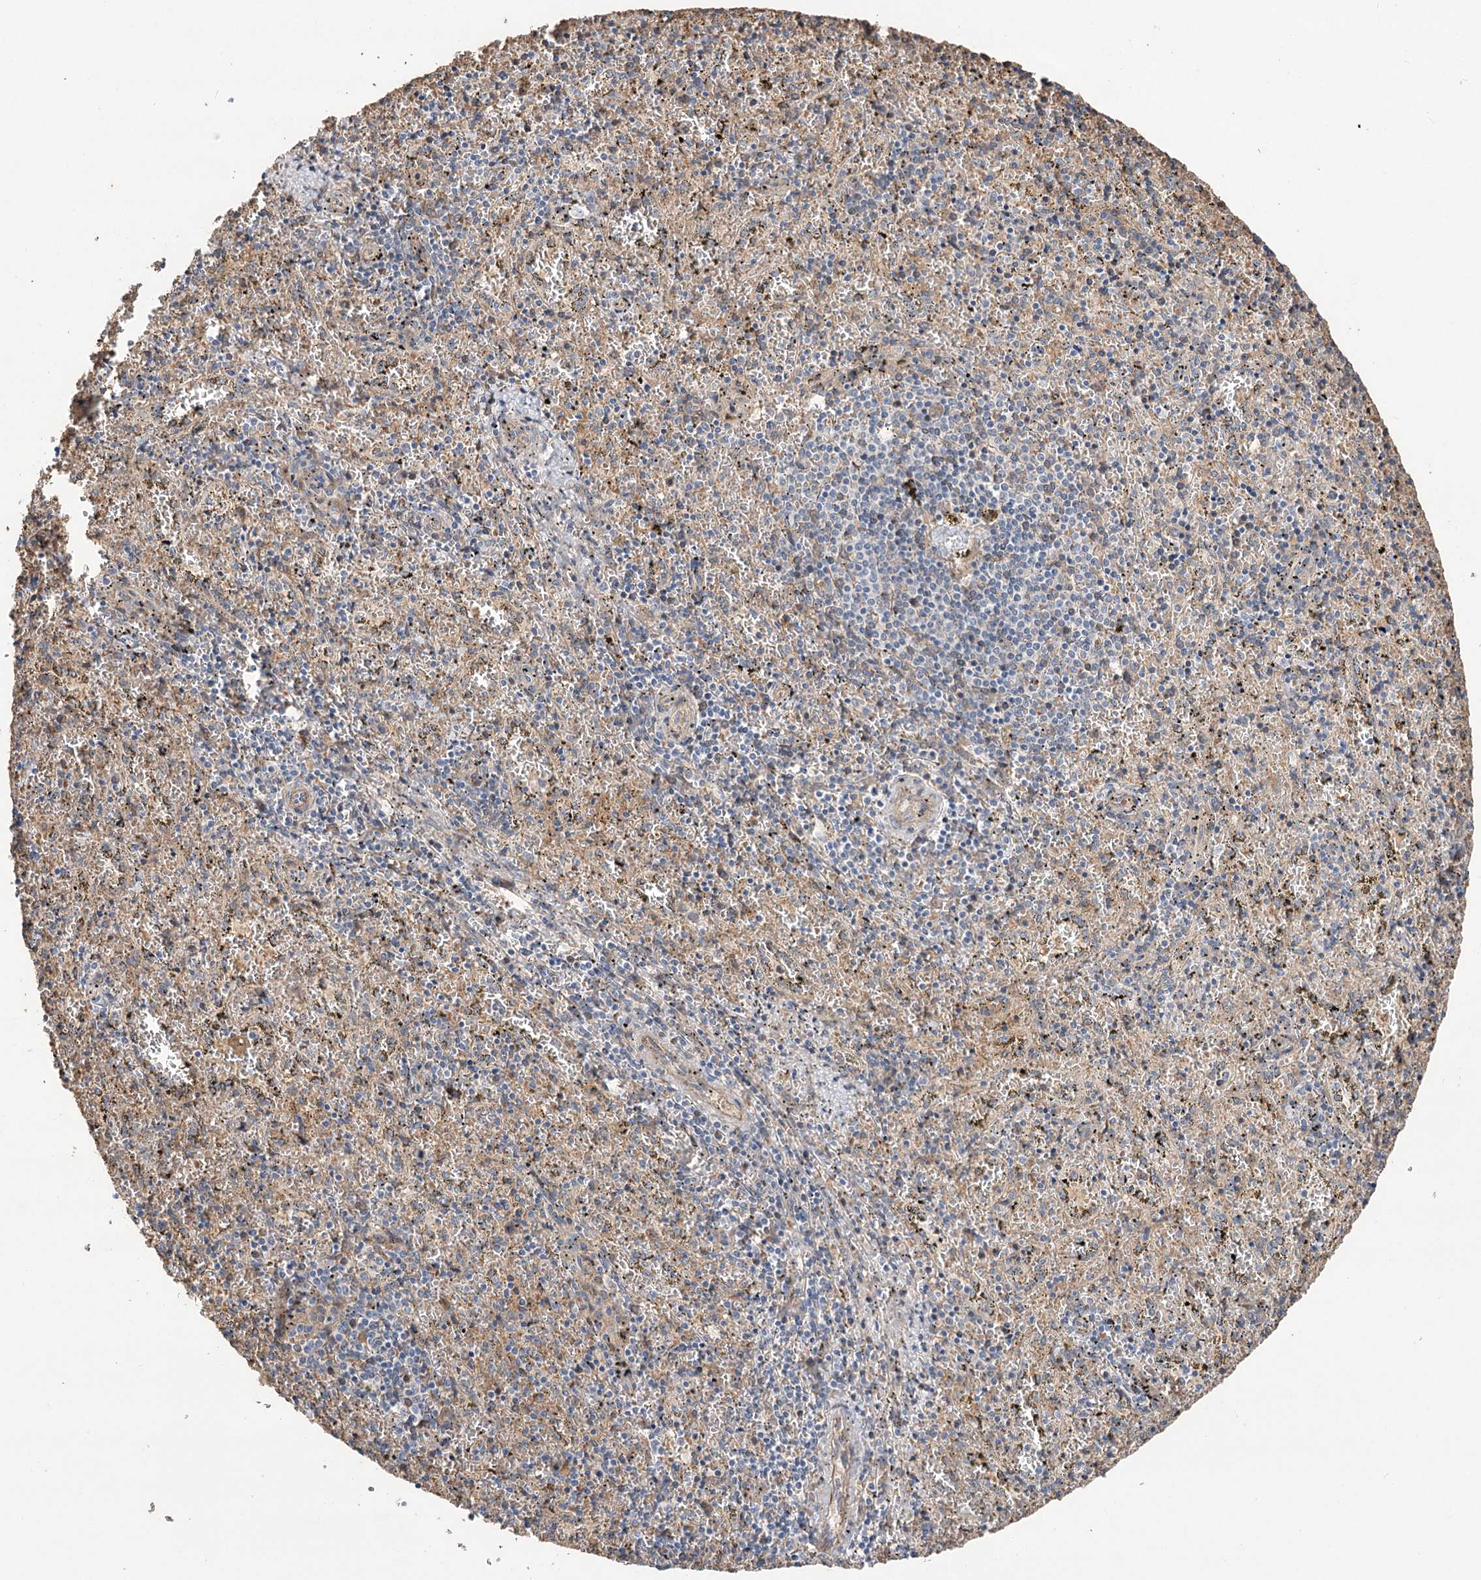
{"staining": {"intensity": "negative", "quantity": "none", "location": "none"}, "tissue": "spleen", "cell_type": "Cells in red pulp", "image_type": "normal", "snomed": [{"axis": "morphology", "description": "Normal tissue, NOS"}, {"axis": "topography", "description": "Spleen"}], "caption": "Immunohistochemistry photomicrograph of unremarkable spleen: spleen stained with DAB (3,3'-diaminobenzidine) demonstrates no significant protein positivity in cells in red pulp. Brightfield microscopy of immunohistochemistry (IHC) stained with DAB (brown) and hematoxylin (blue), captured at high magnification.", "gene": "TRUB1", "patient": {"sex": "male", "age": 11}}